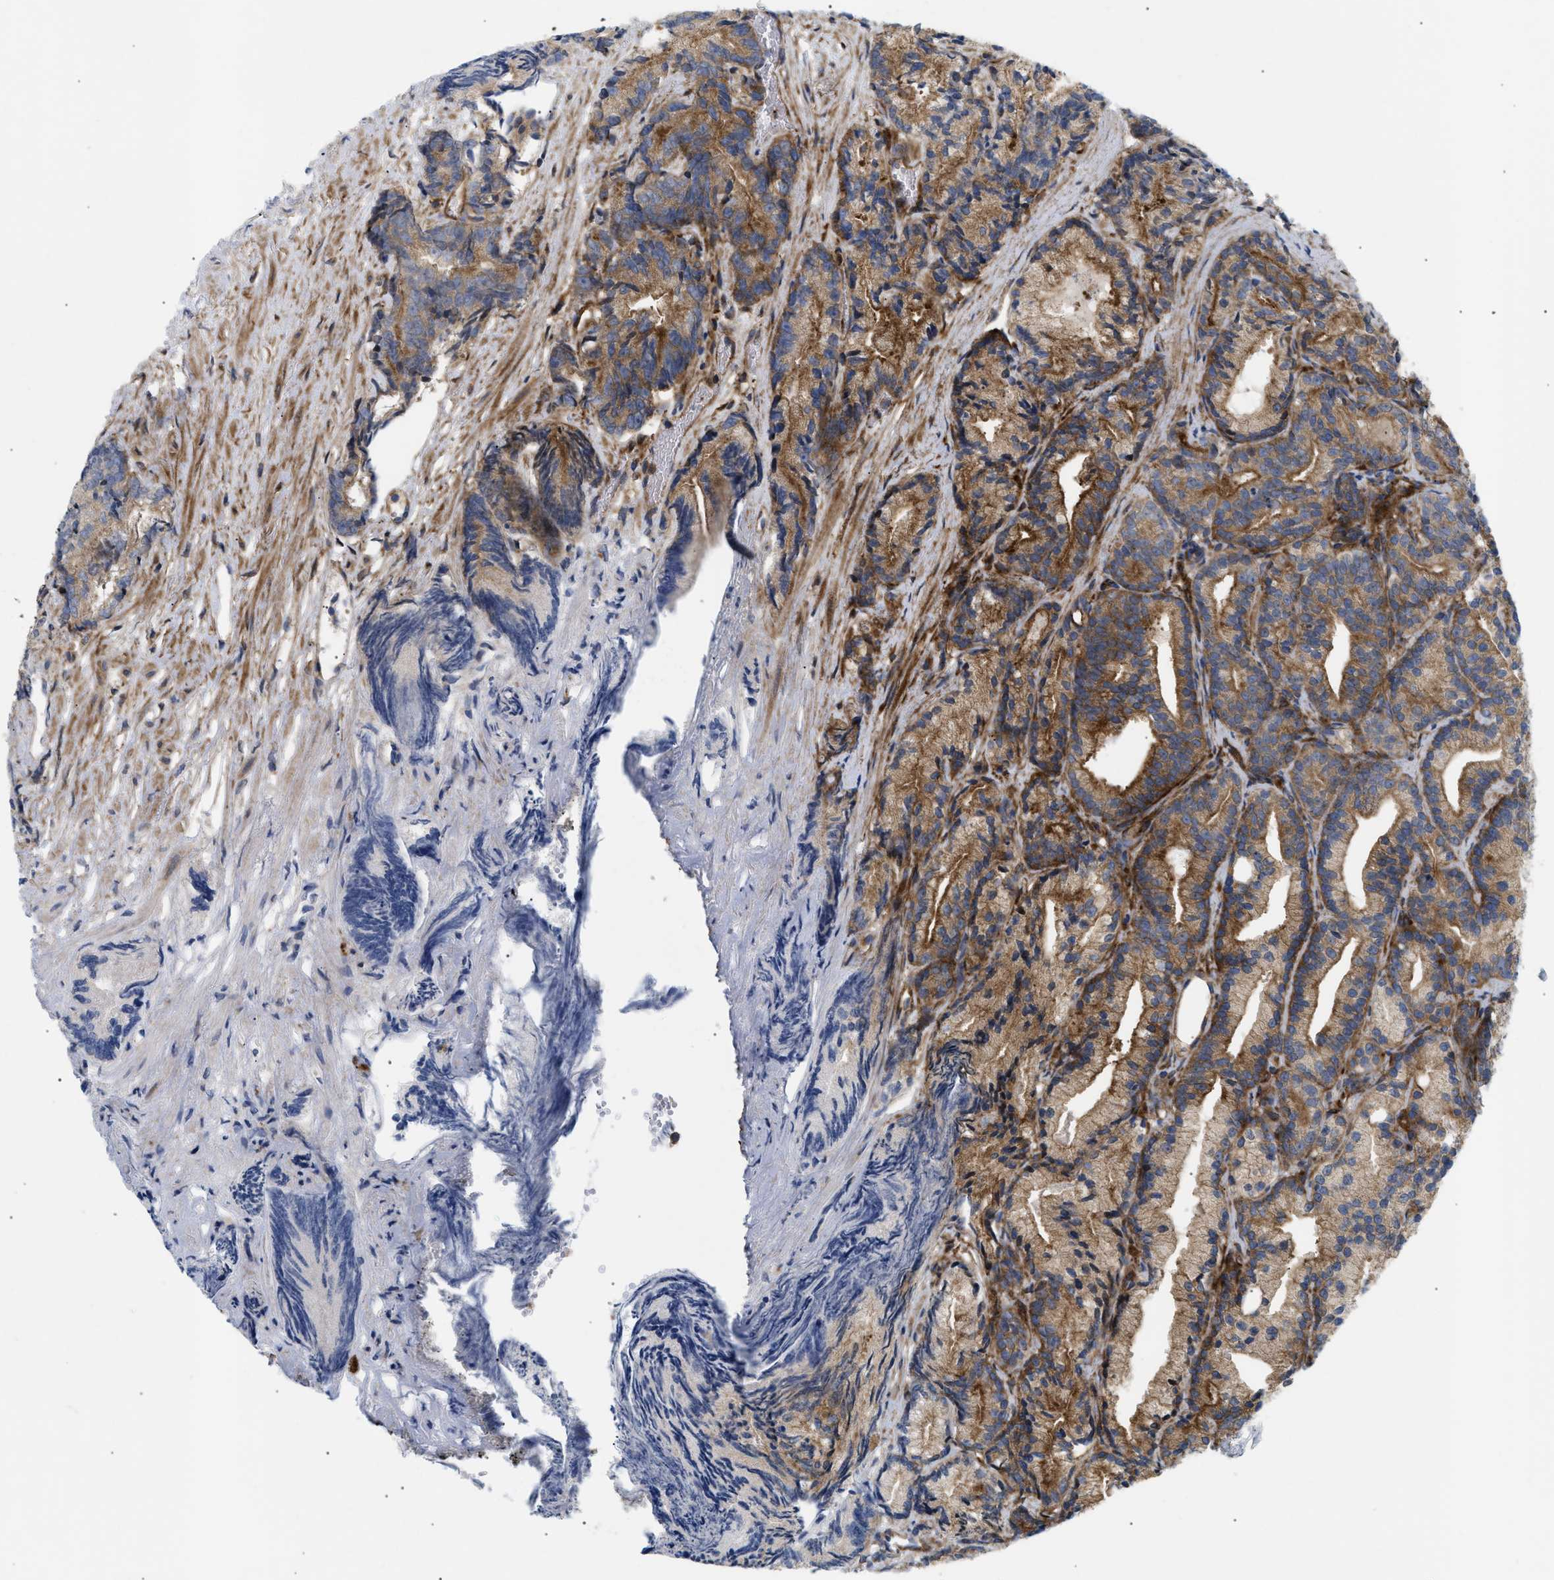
{"staining": {"intensity": "moderate", "quantity": ">75%", "location": "cytoplasmic/membranous"}, "tissue": "prostate cancer", "cell_type": "Tumor cells", "image_type": "cancer", "snomed": [{"axis": "morphology", "description": "Adenocarcinoma, Low grade"}, {"axis": "topography", "description": "Prostate"}], "caption": "Moderate cytoplasmic/membranous protein positivity is seen in approximately >75% of tumor cells in prostate cancer.", "gene": "DCTN4", "patient": {"sex": "male", "age": 89}}